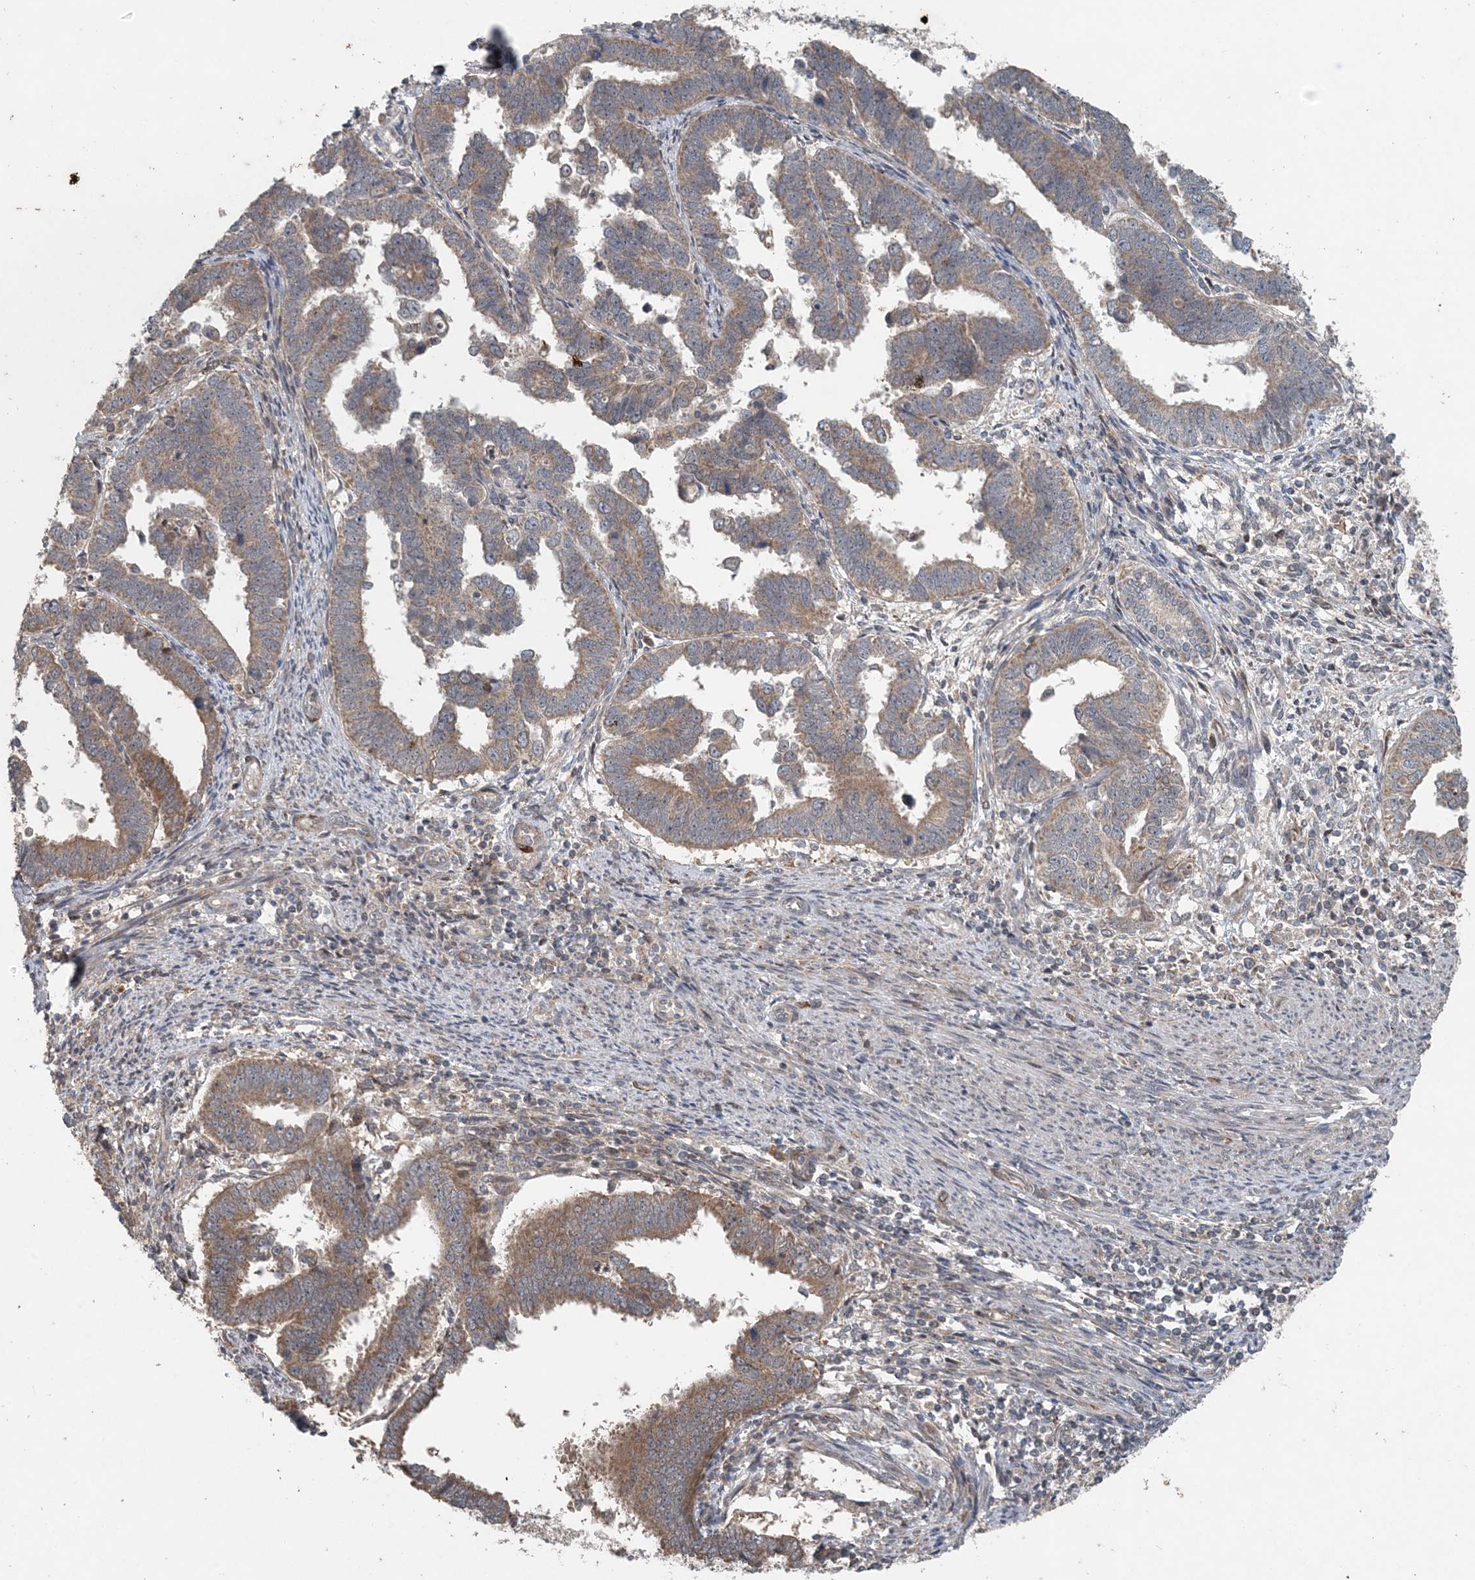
{"staining": {"intensity": "moderate", "quantity": ">75%", "location": "cytoplasmic/membranous"}, "tissue": "endometrial cancer", "cell_type": "Tumor cells", "image_type": "cancer", "snomed": [{"axis": "morphology", "description": "Adenocarcinoma, NOS"}, {"axis": "topography", "description": "Endometrium"}], "caption": "This photomicrograph exhibits endometrial cancer stained with immunohistochemistry to label a protein in brown. The cytoplasmic/membranous of tumor cells show moderate positivity for the protein. Nuclei are counter-stained blue.", "gene": "MYO9B", "patient": {"sex": "female", "age": 75}}